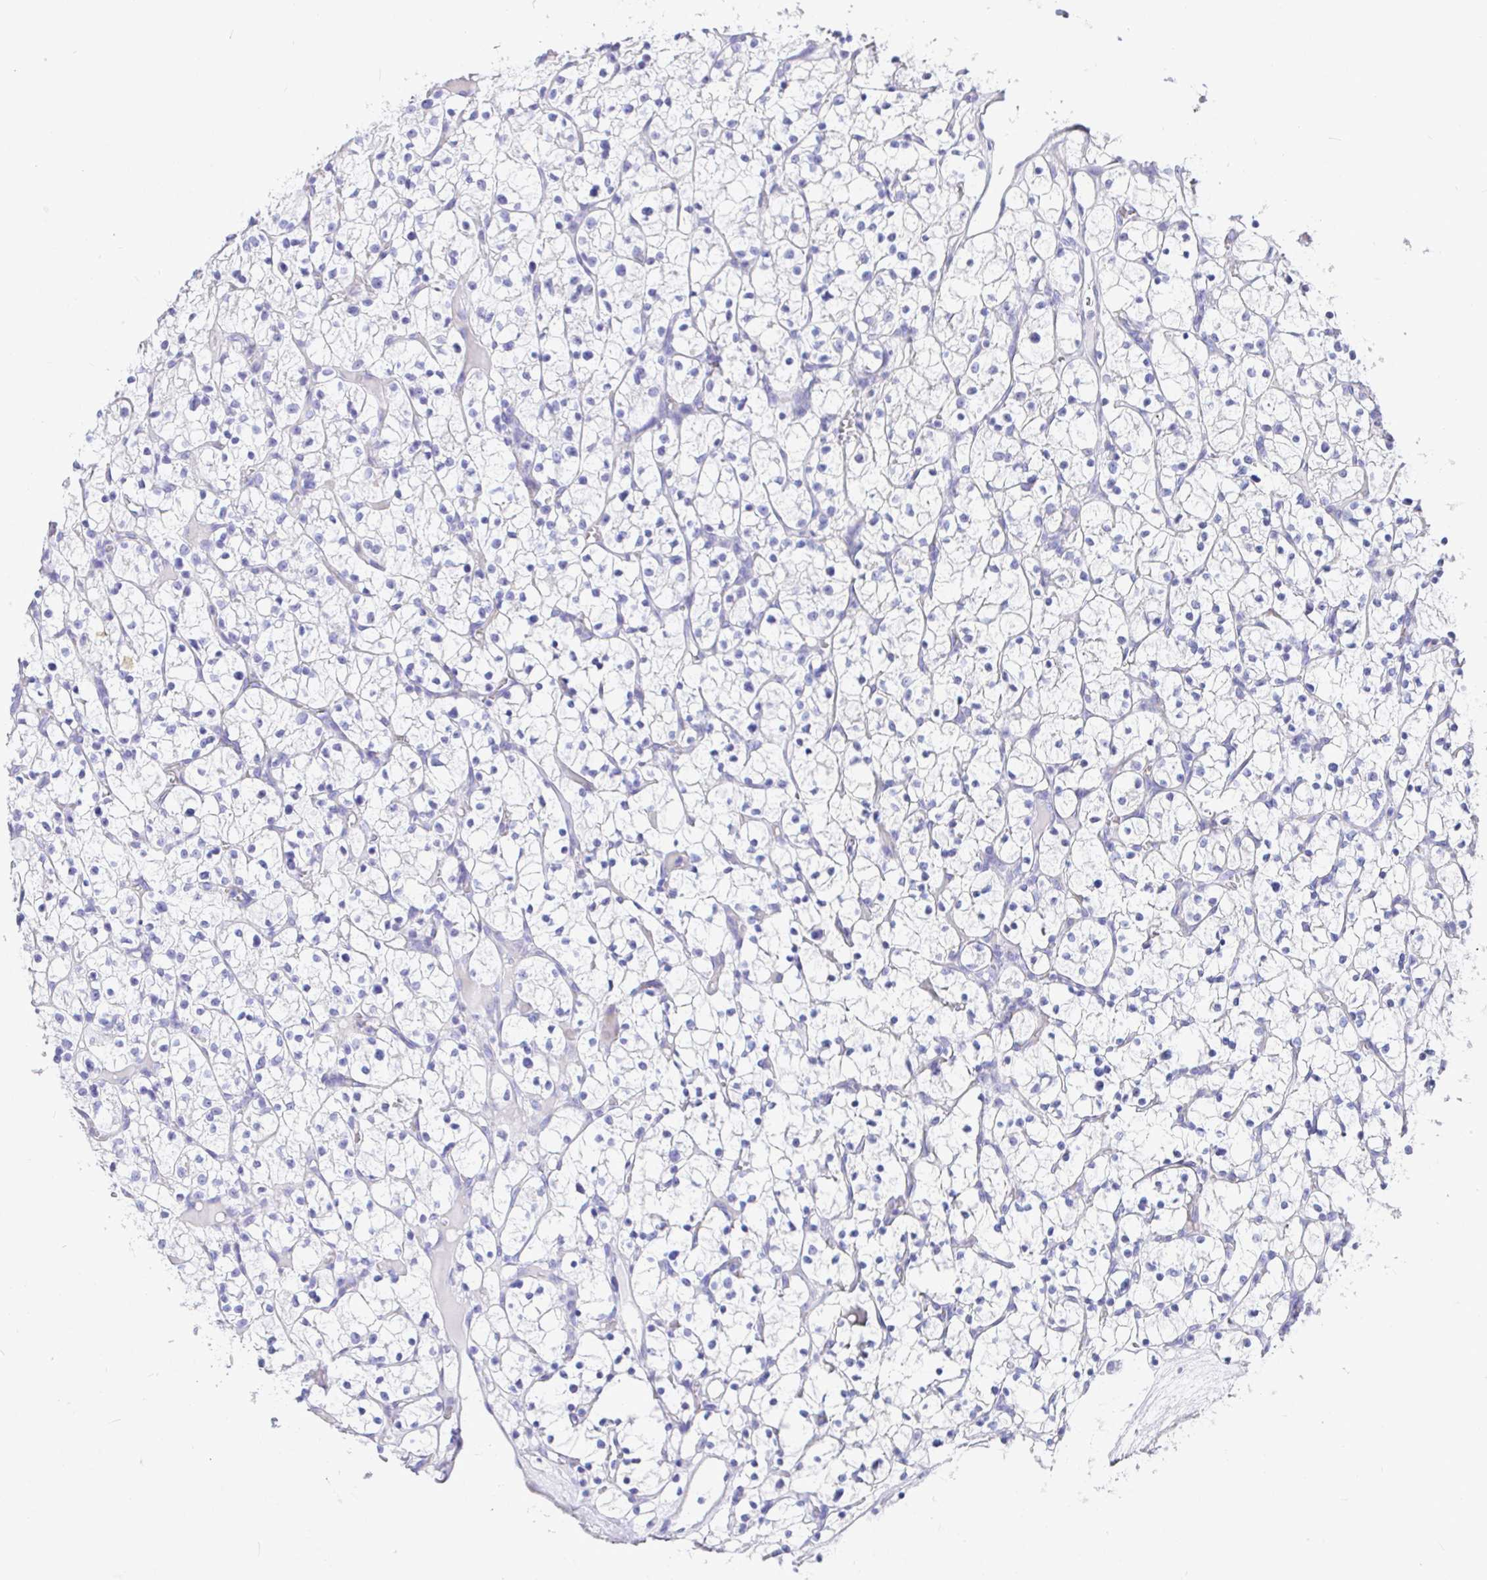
{"staining": {"intensity": "negative", "quantity": "none", "location": "none"}, "tissue": "renal cancer", "cell_type": "Tumor cells", "image_type": "cancer", "snomed": [{"axis": "morphology", "description": "Adenocarcinoma, NOS"}, {"axis": "topography", "description": "Kidney"}], "caption": "High power microscopy image of an immunohistochemistry micrograph of renal cancer (adenocarcinoma), revealing no significant positivity in tumor cells. (Brightfield microscopy of DAB (3,3'-diaminobenzidine) immunohistochemistry (IHC) at high magnification).", "gene": "CCDC62", "patient": {"sex": "female", "age": 64}}